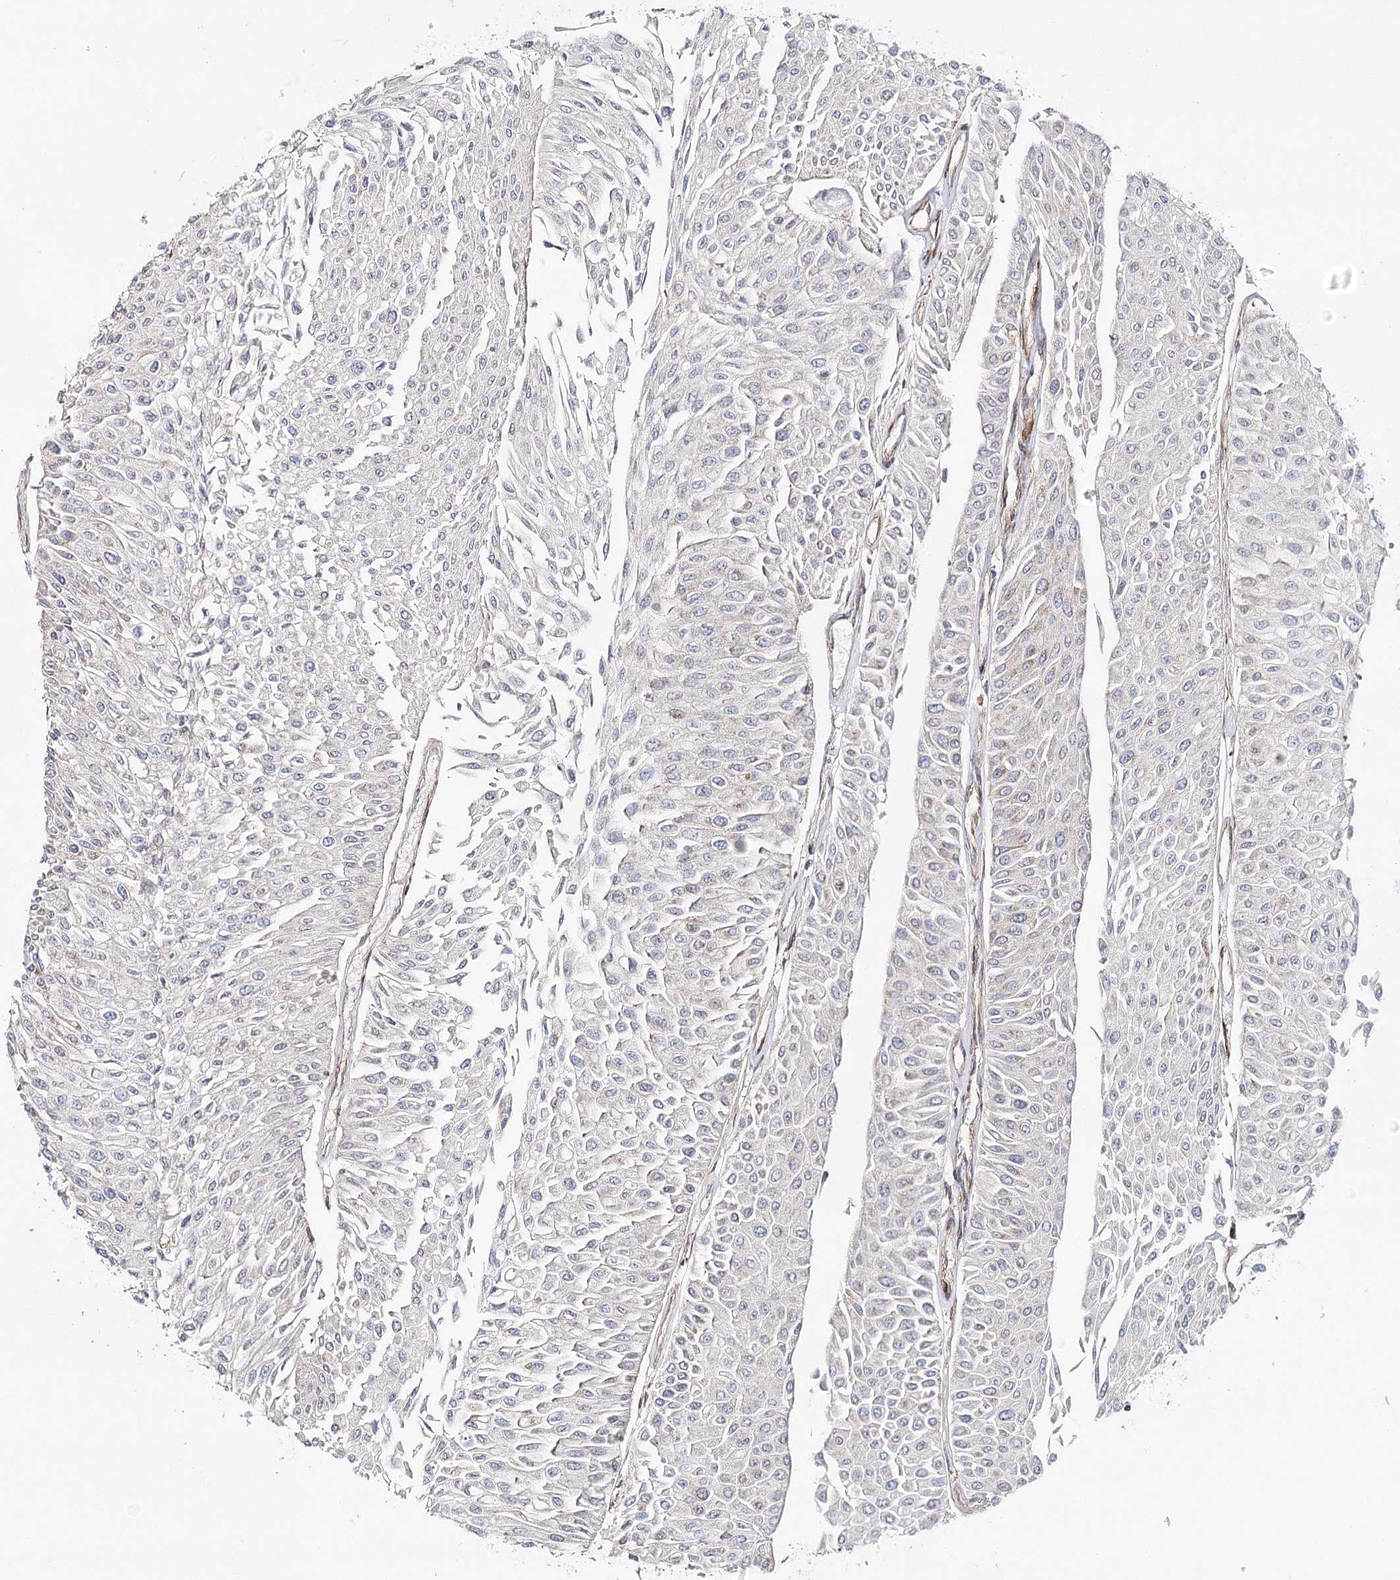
{"staining": {"intensity": "weak", "quantity": "<25%", "location": "cytoplasmic/membranous"}, "tissue": "urothelial cancer", "cell_type": "Tumor cells", "image_type": "cancer", "snomed": [{"axis": "morphology", "description": "Urothelial carcinoma, Low grade"}, {"axis": "topography", "description": "Urinary bladder"}], "caption": "The image displays no staining of tumor cells in urothelial cancer.", "gene": "MKNK1", "patient": {"sex": "male", "age": 67}}